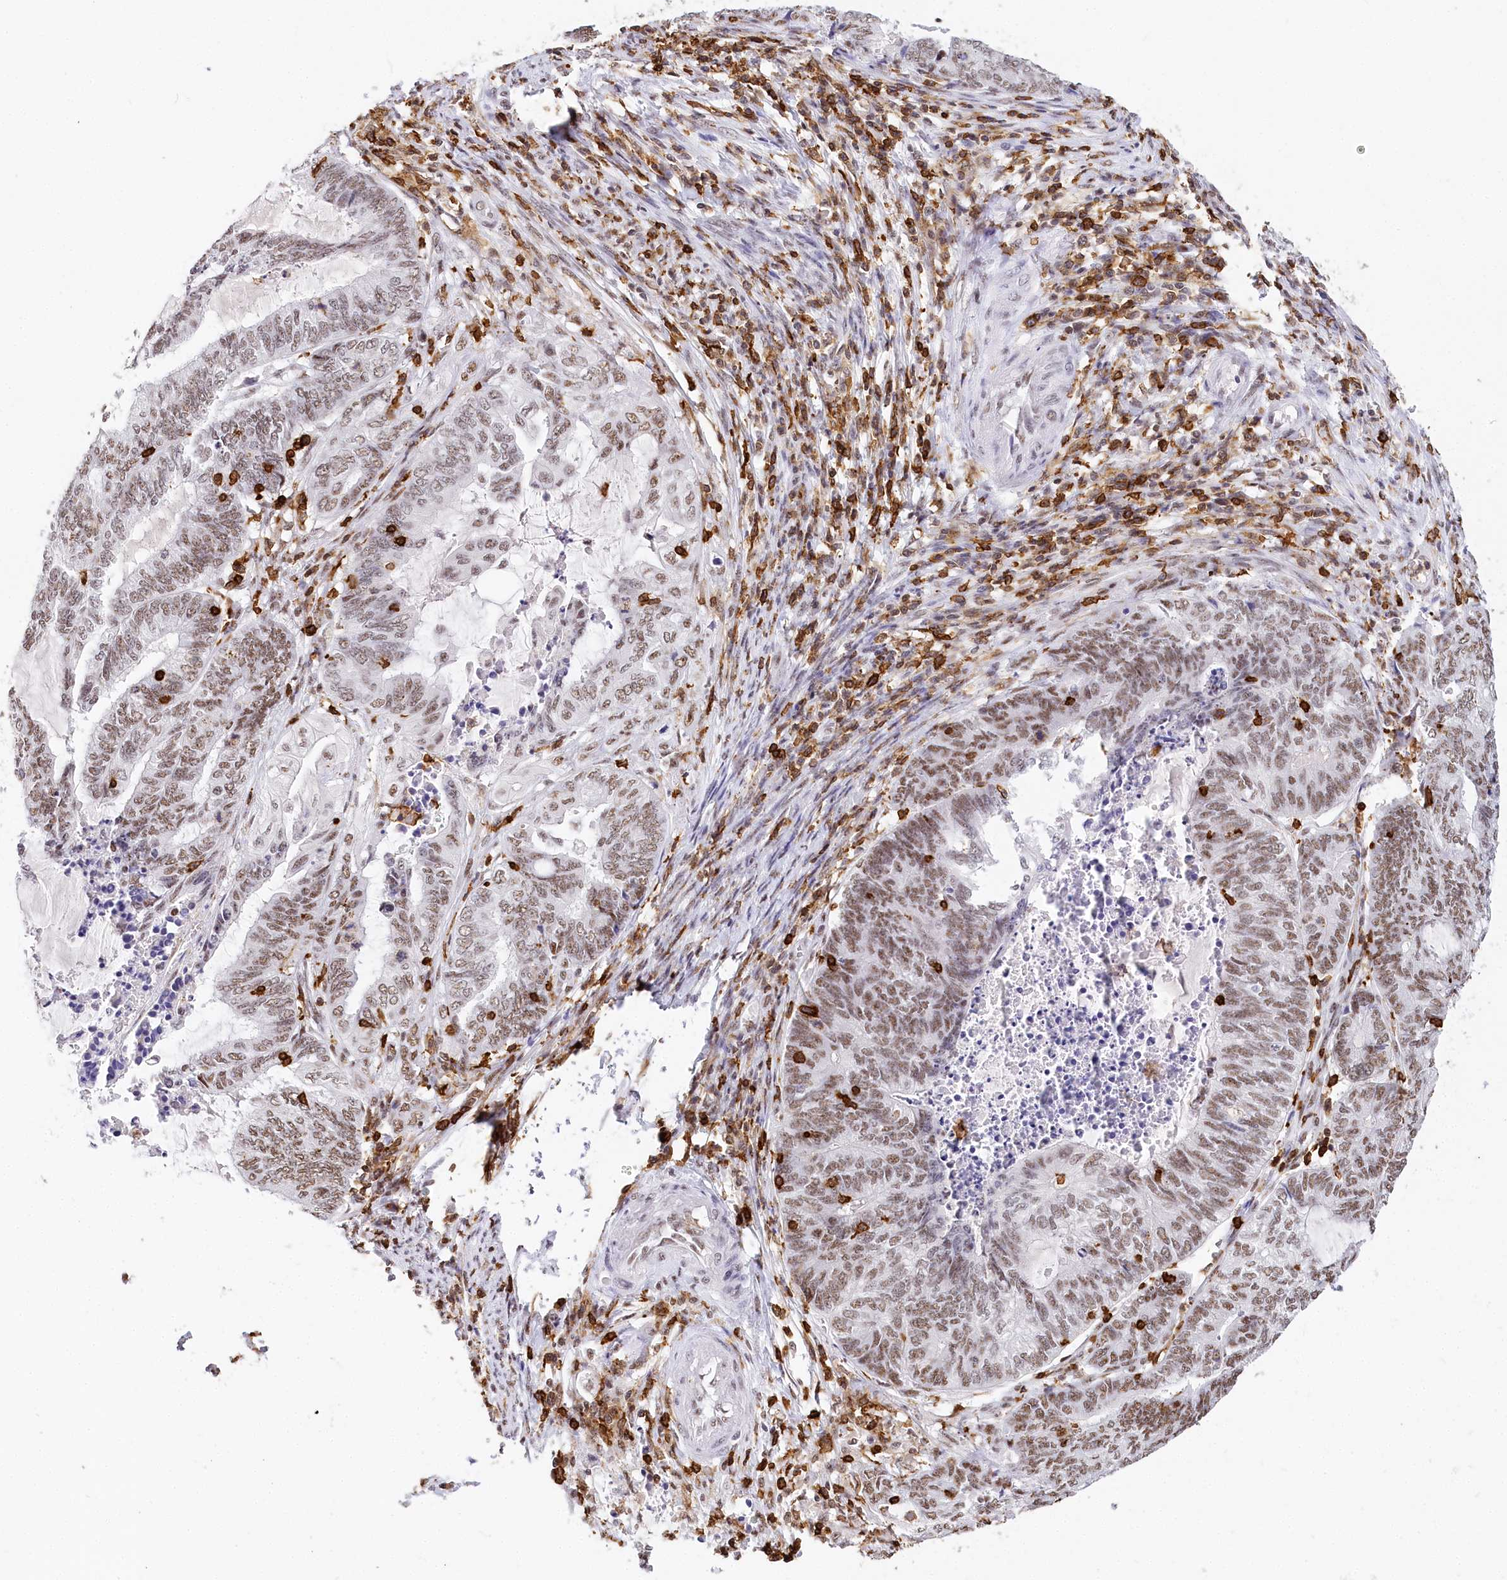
{"staining": {"intensity": "moderate", "quantity": ">75%", "location": "nuclear"}, "tissue": "endometrial cancer", "cell_type": "Tumor cells", "image_type": "cancer", "snomed": [{"axis": "morphology", "description": "Adenocarcinoma, NOS"}, {"axis": "topography", "description": "Uterus"}, {"axis": "topography", "description": "Endometrium"}], "caption": "A photomicrograph of endometrial cancer stained for a protein exhibits moderate nuclear brown staining in tumor cells.", "gene": "BARD1", "patient": {"sex": "female", "age": 70}}